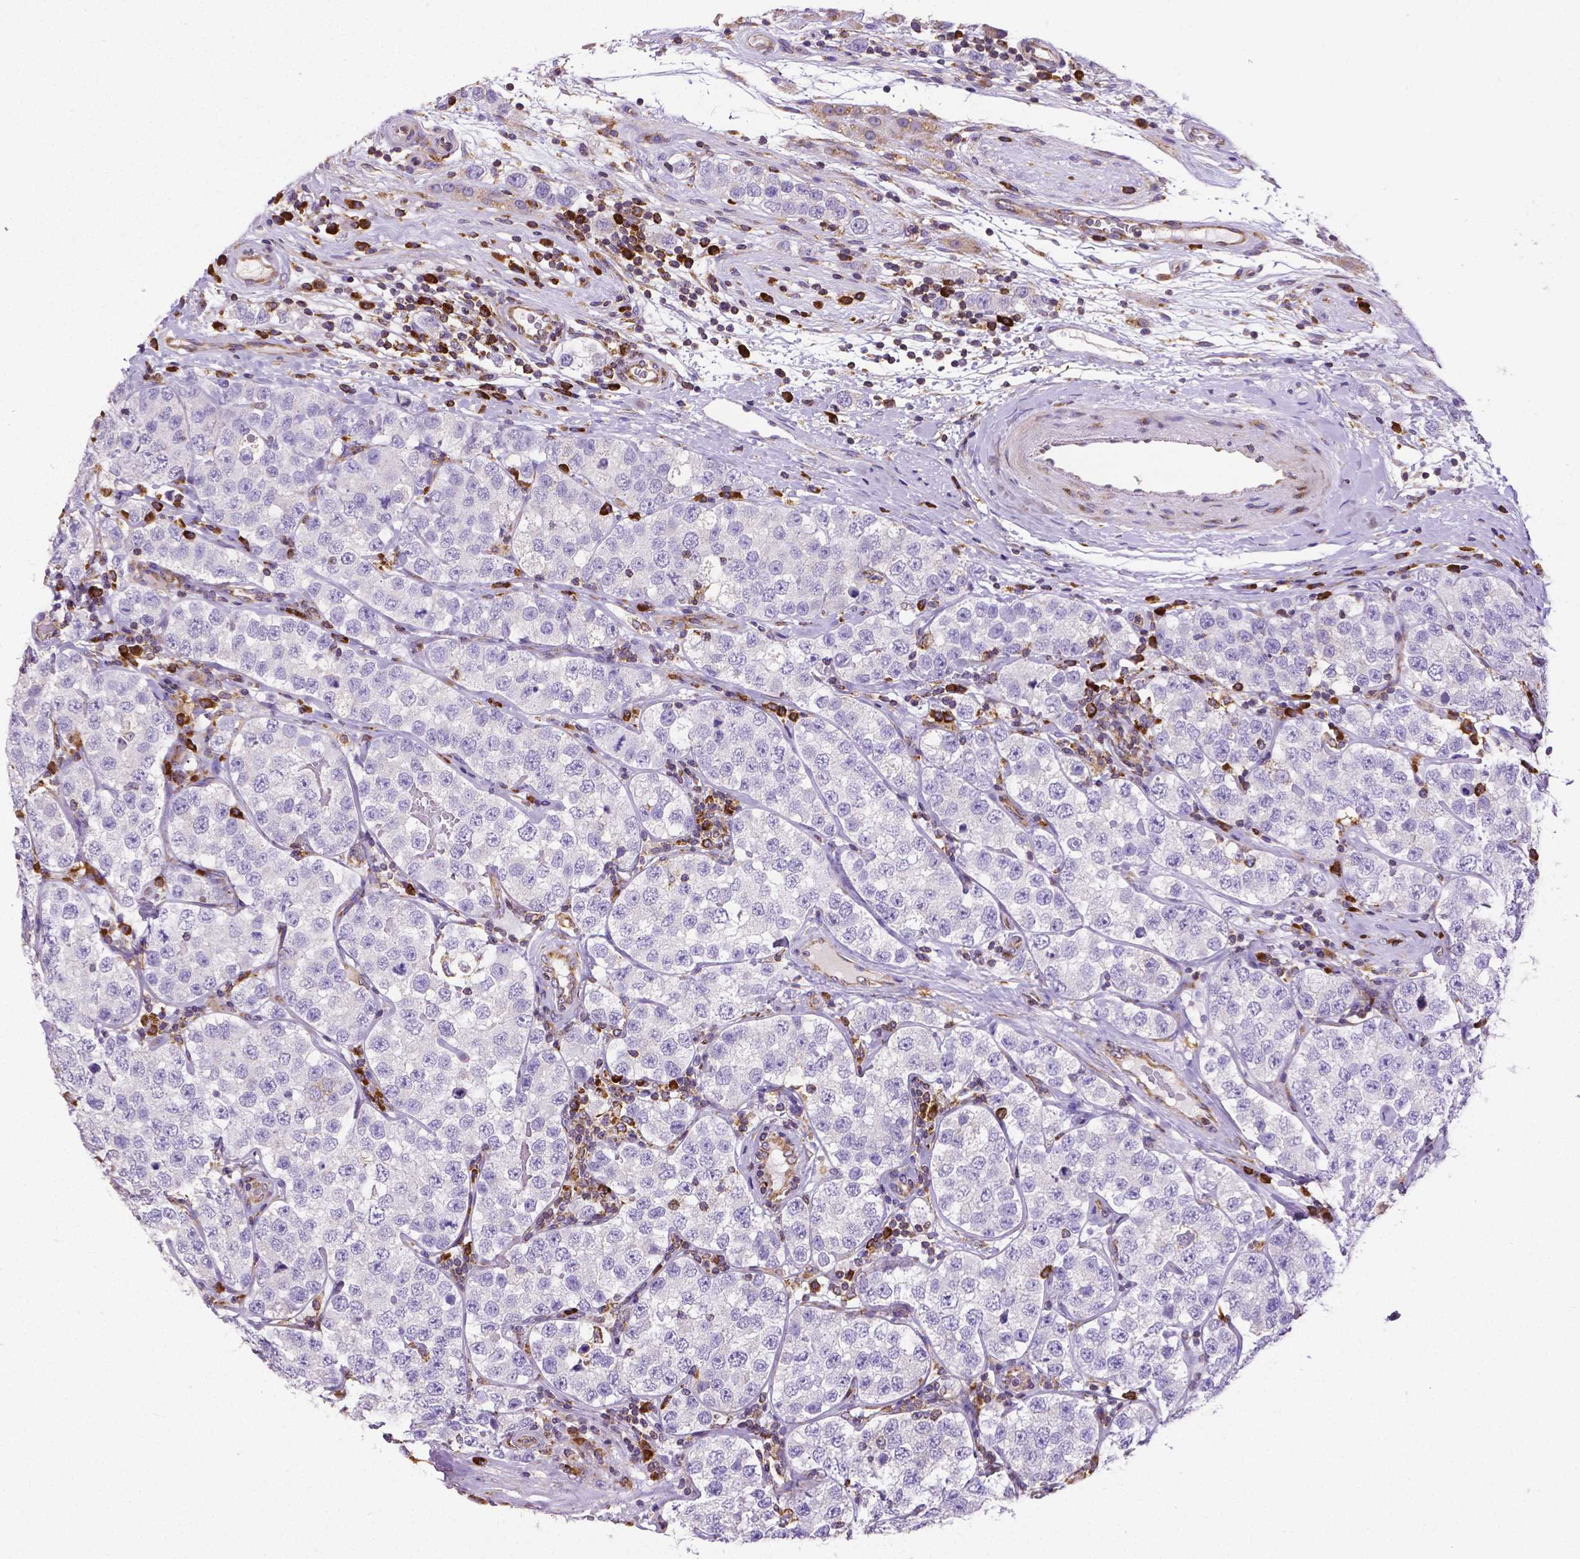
{"staining": {"intensity": "negative", "quantity": "none", "location": "none"}, "tissue": "testis cancer", "cell_type": "Tumor cells", "image_type": "cancer", "snomed": [{"axis": "morphology", "description": "Seminoma, NOS"}, {"axis": "topography", "description": "Testis"}], "caption": "Testis cancer (seminoma) stained for a protein using immunohistochemistry displays no positivity tumor cells.", "gene": "MTDH", "patient": {"sex": "male", "age": 34}}